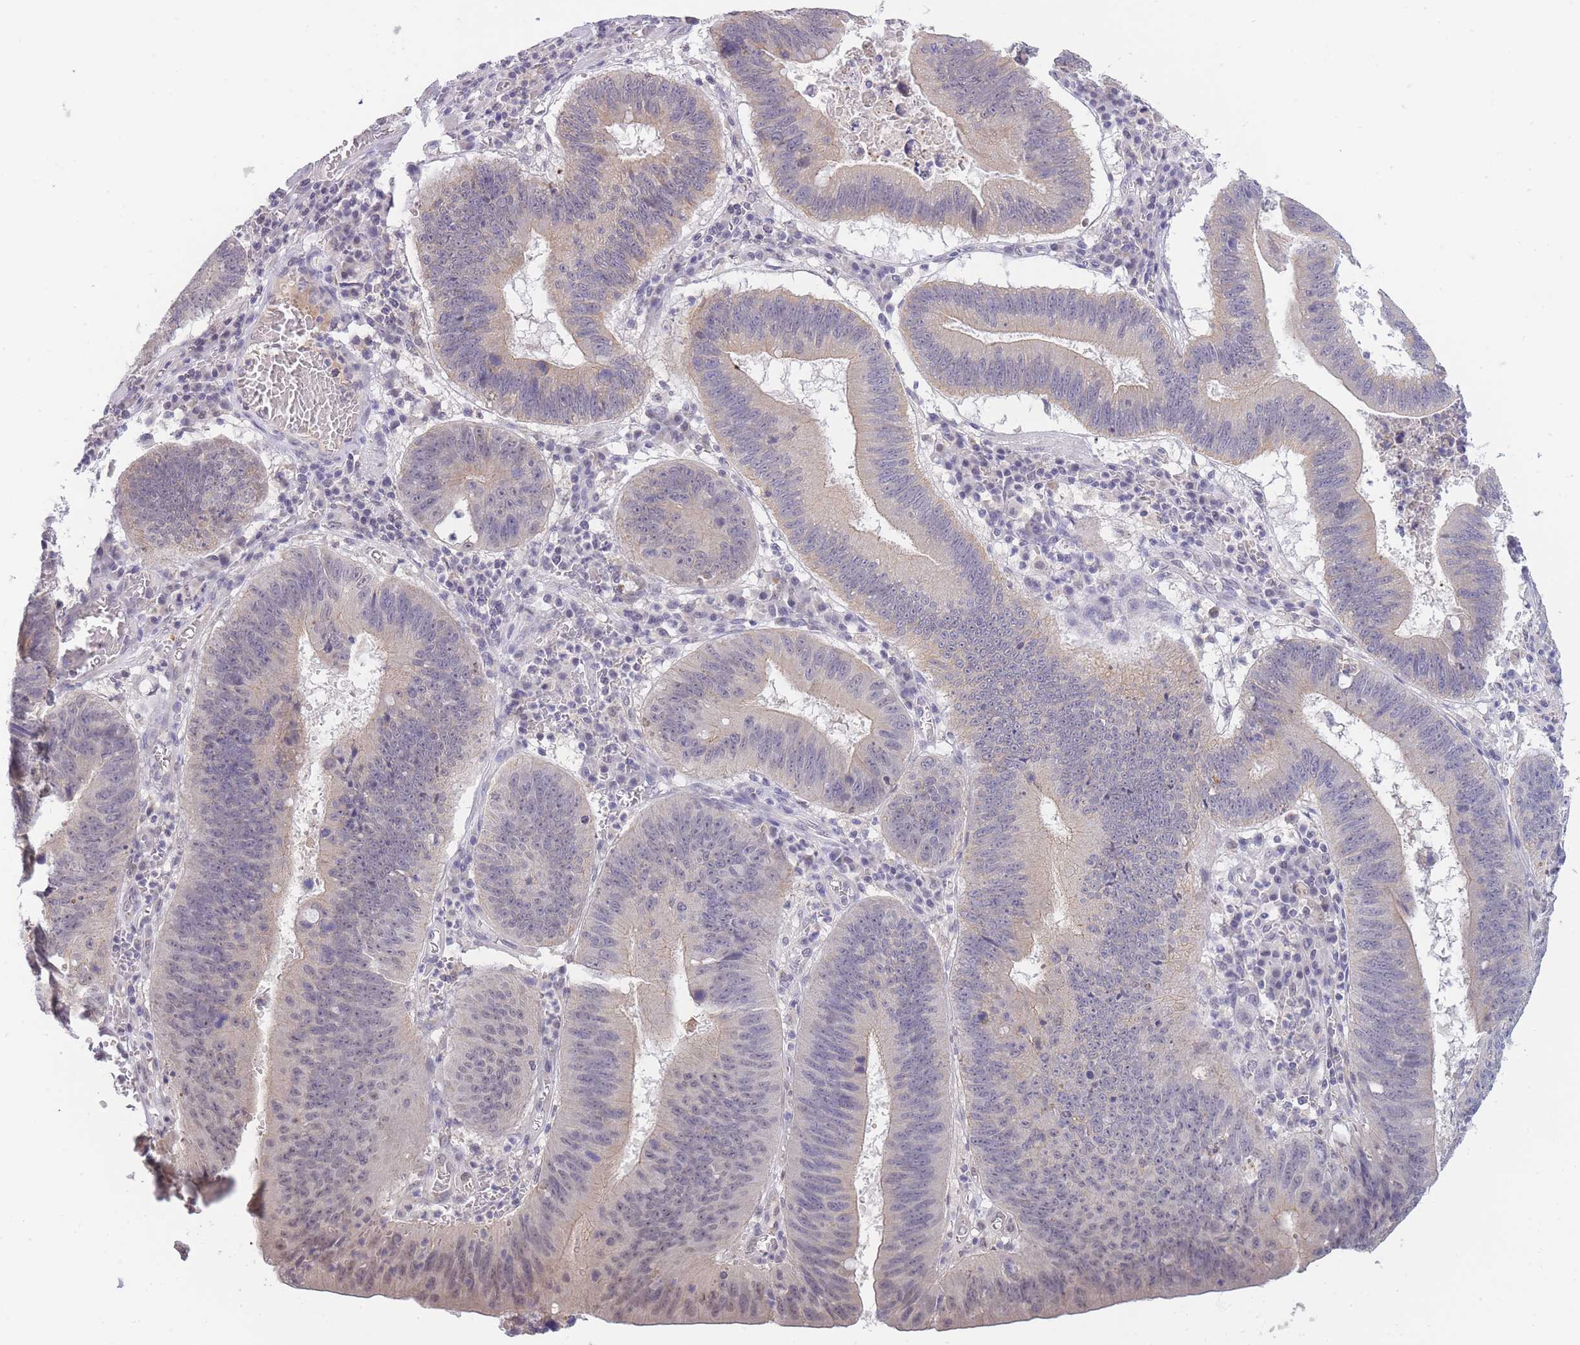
{"staining": {"intensity": "weak", "quantity": "<25%", "location": "nuclear"}, "tissue": "stomach cancer", "cell_type": "Tumor cells", "image_type": "cancer", "snomed": [{"axis": "morphology", "description": "Adenocarcinoma, NOS"}, {"axis": "topography", "description": "Stomach"}], "caption": "Immunohistochemistry image of neoplastic tissue: human stomach cancer (adenocarcinoma) stained with DAB (3,3'-diaminobenzidine) reveals no significant protein positivity in tumor cells.", "gene": "GOLGA6L25", "patient": {"sex": "male", "age": 59}}